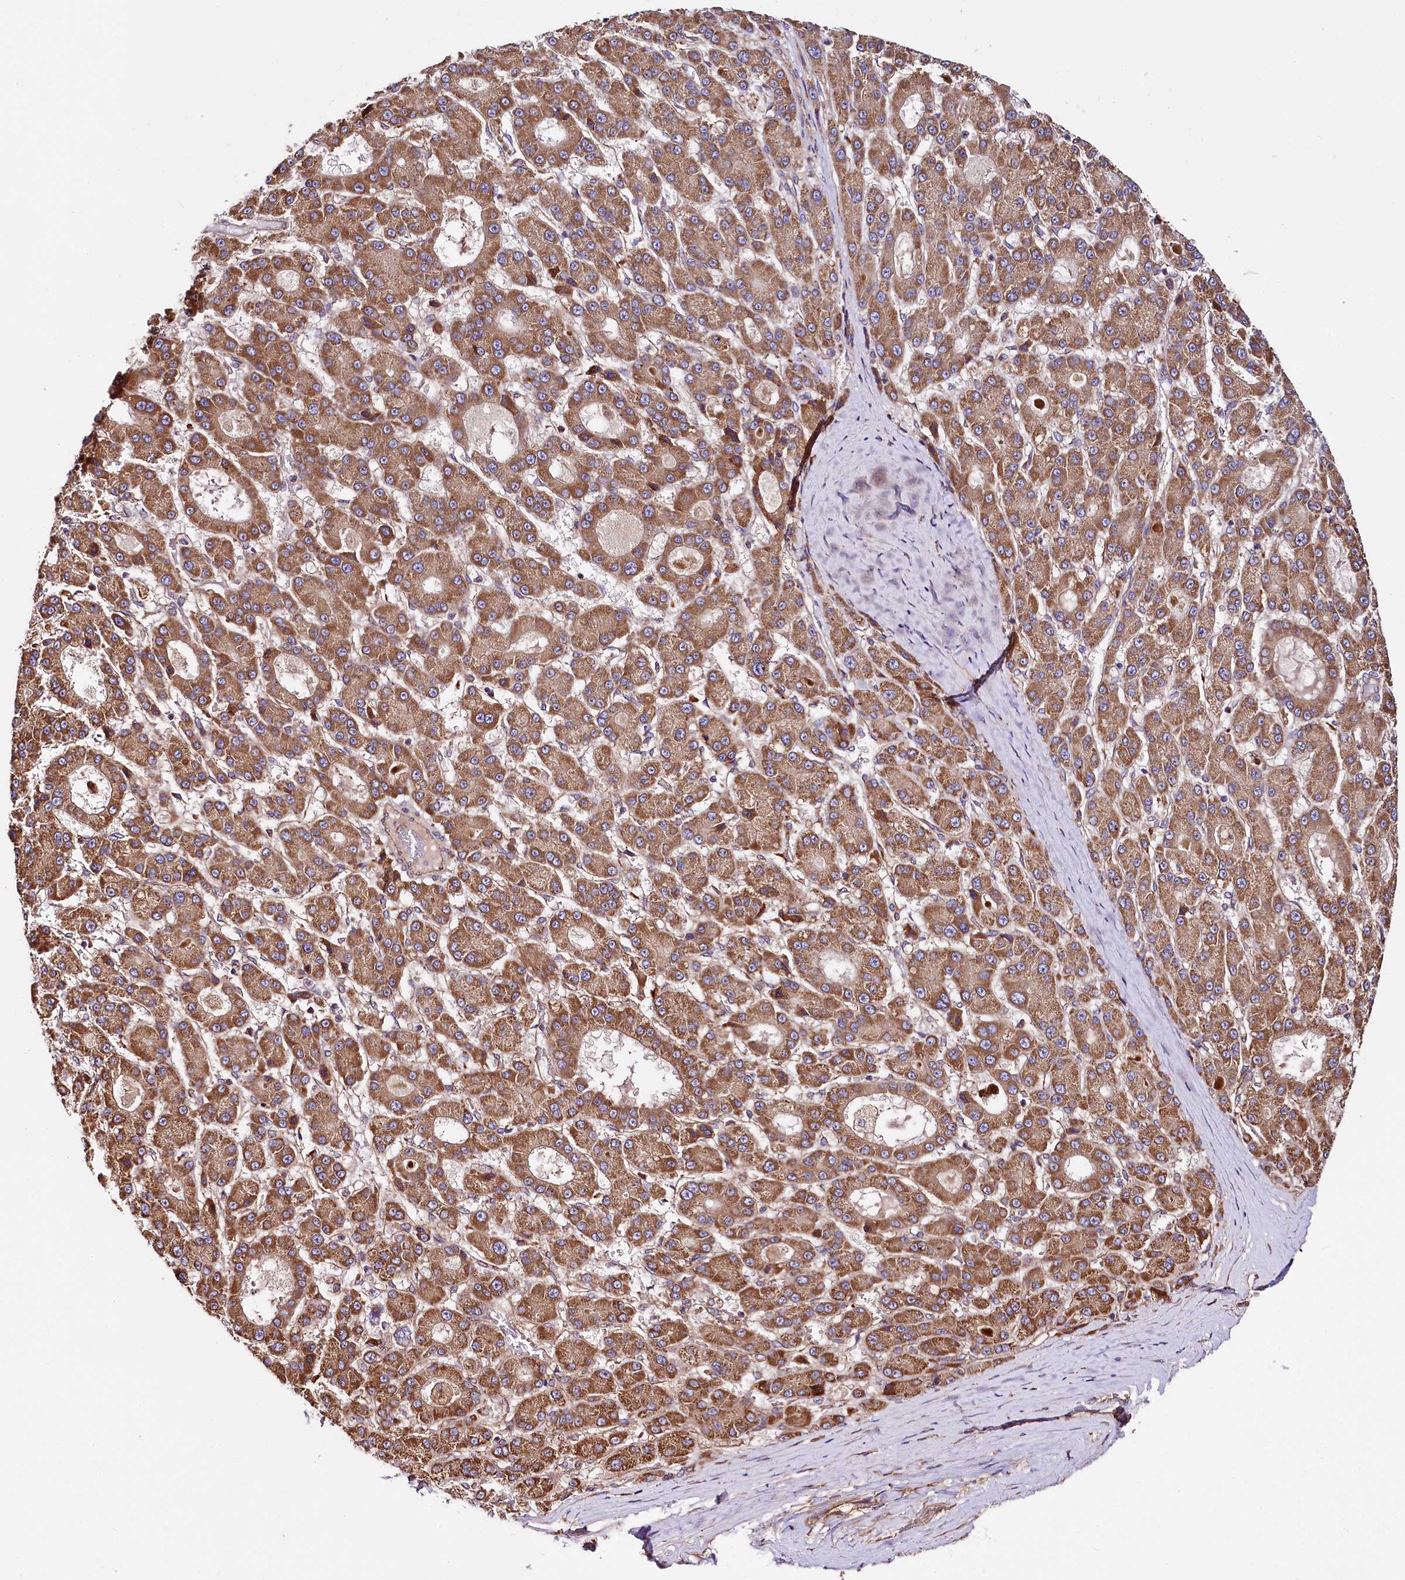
{"staining": {"intensity": "moderate", "quantity": ">75%", "location": "cytoplasmic/membranous"}, "tissue": "liver cancer", "cell_type": "Tumor cells", "image_type": "cancer", "snomed": [{"axis": "morphology", "description": "Carcinoma, Hepatocellular, NOS"}, {"axis": "topography", "description": "Liver"}], "caption": "Moderate cytoplasmic/membranous protein positivity is present in about >75% of tumor cells in liver cancer (hepatocellular carcinoma). Using DAB (3,3'-diaminobenzidine) (brown) and hematoxylin (blue) stains, captured at high magnification using brightfield microscopy.", "gene": "CEP295", "patient": {"sex": "male", "age": 70}}